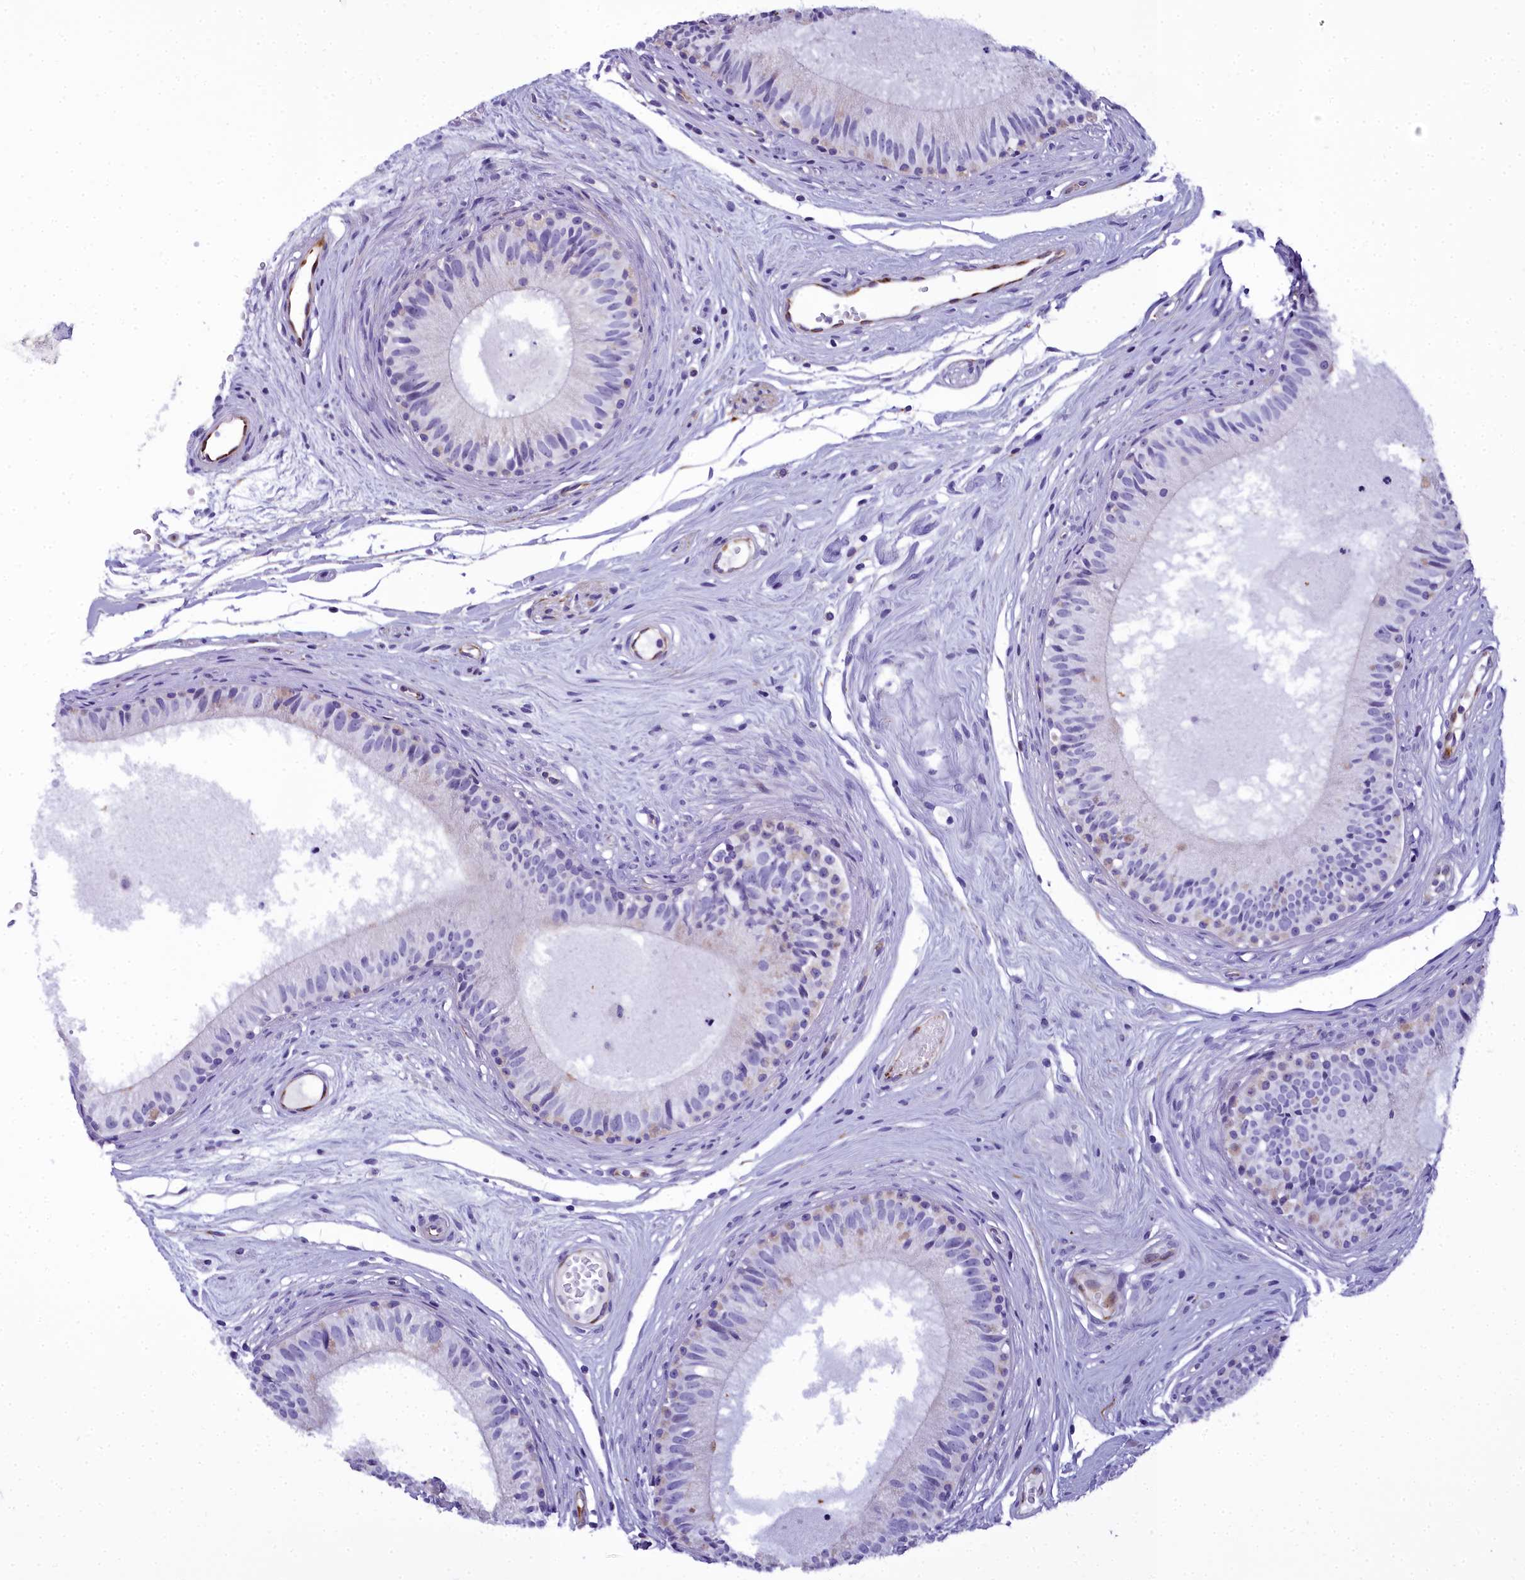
{"staining": {"intensity": "negative", "quantity": "none", "location": "none"}, "tissue": "epididymis", "cell_type": "Glandular cells", "image_type": "normal", "snomed": [{"axis": "morphology", "description": "Normal tissue, NOS"}, {"axis": "topography", "description": "Epididymis"}], "caption": "An immunohistochemistry photomicrograph of benign epididymis is shown. There is no staining in glandular cells of epididymis. The staining was performed using DAB (3,3'-diaminobenzidine) to visualize the protein expression in brown, while the nuclei were stained in blue with hematoxylin (Magnification: 20x).", "gene": "TIMM22", "patient": {"sex": "male", "age": 74}}